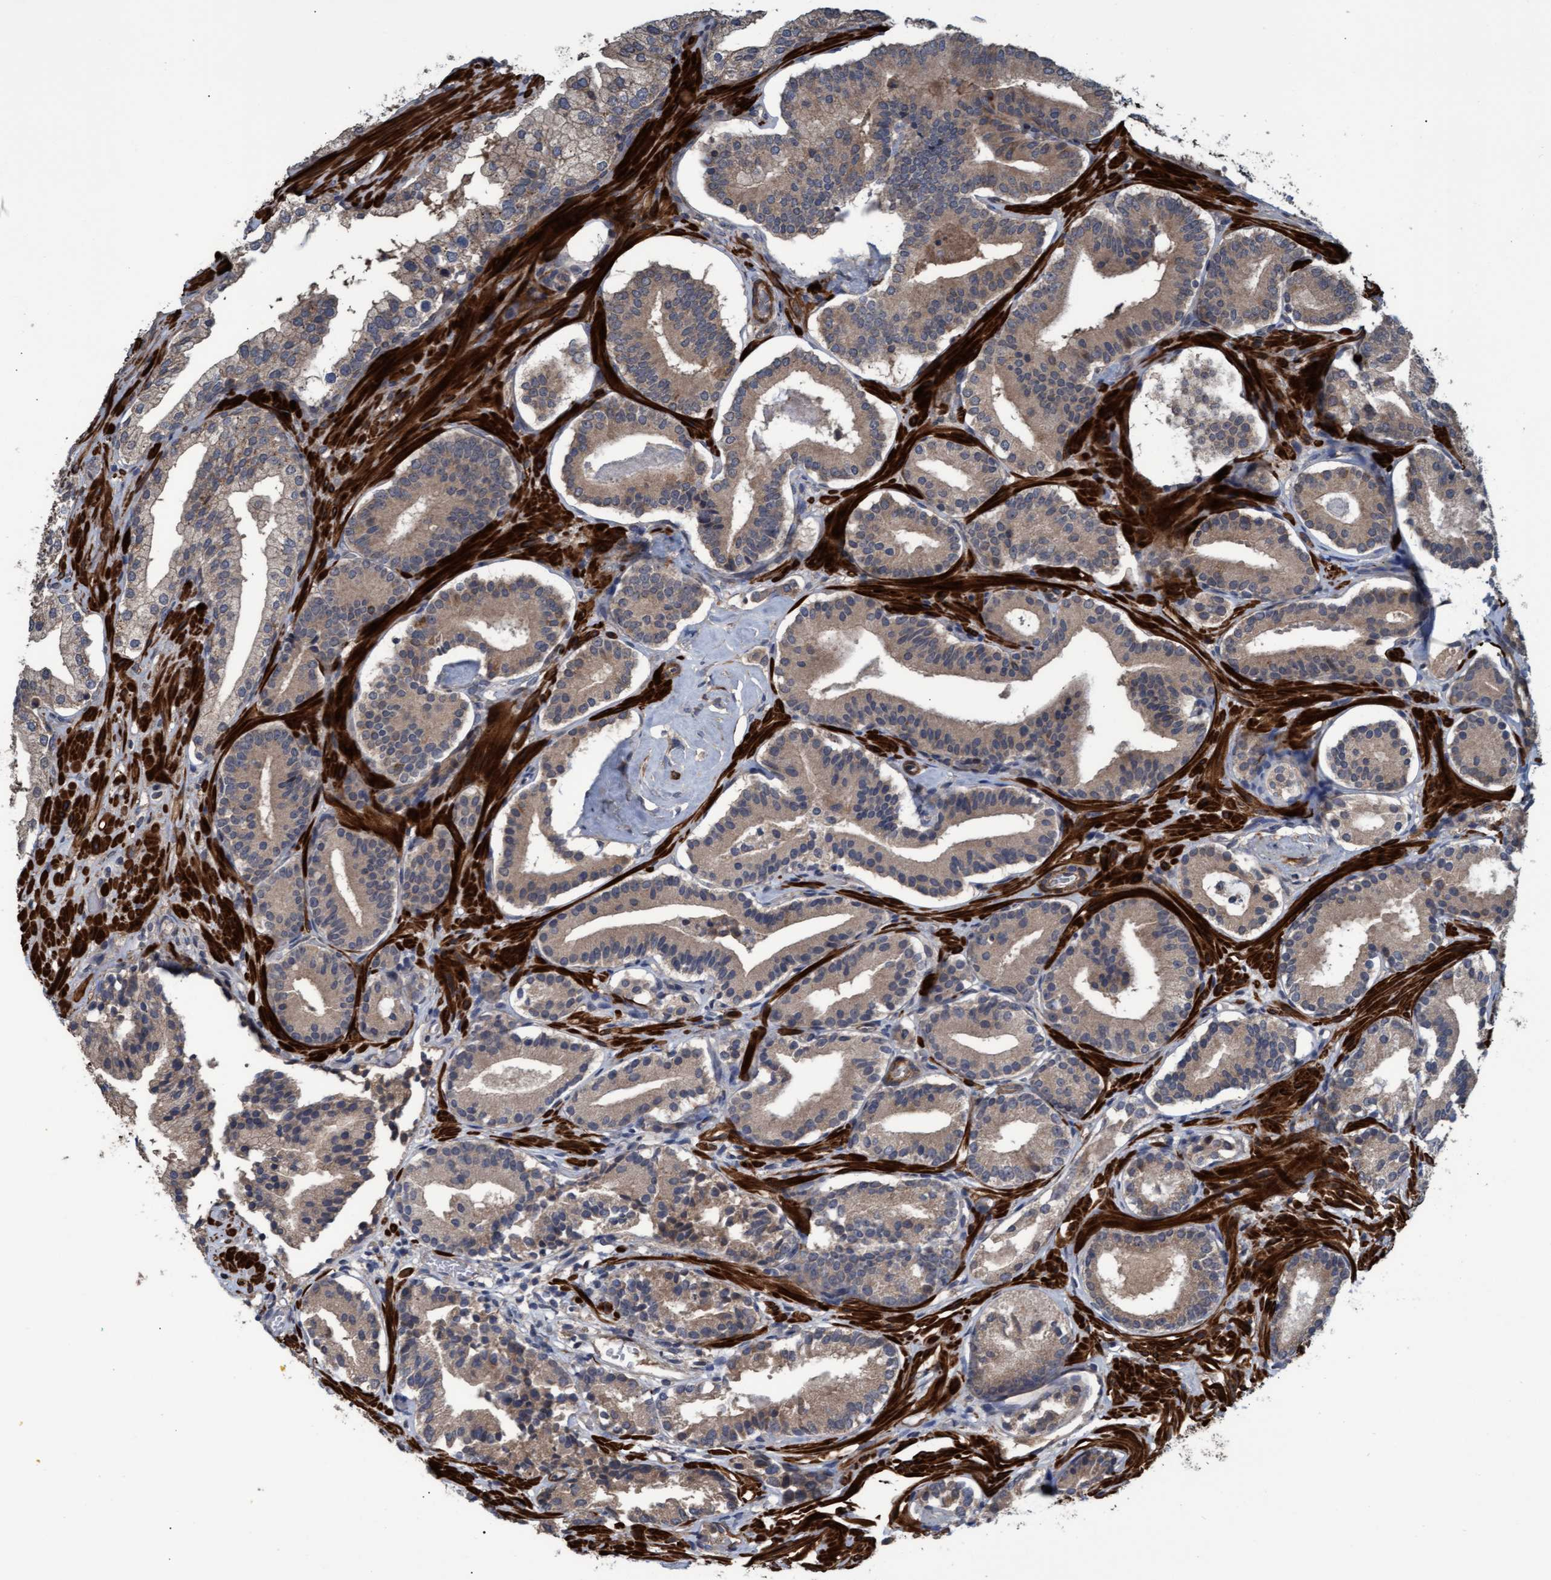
{"staining": {"intensity": "weak", "quantity": ">75%", "location": "cytoplasmic/membranous"}, "tissue": "prostate cancer", "cell_type": "Tumor cells", "image_type": "cancer", "snomed": [{"axis": "morphology", "description": "Adenocarcinoma, Low grade"}, {"axis": "topography", "description": "Prostate"}], "caption": "High-magnification brightfield microscopy of prostate cancer (adenocarcinoma (low-grade)) stained with DAB (brown) and counterstained with hematoxylin (blue). tumor cells exhibit weak cytoplasmic/membranous expression is present in about>75% of cells.", "gene": "GGT6", "patient": {"sex": "male", "age": 51}}